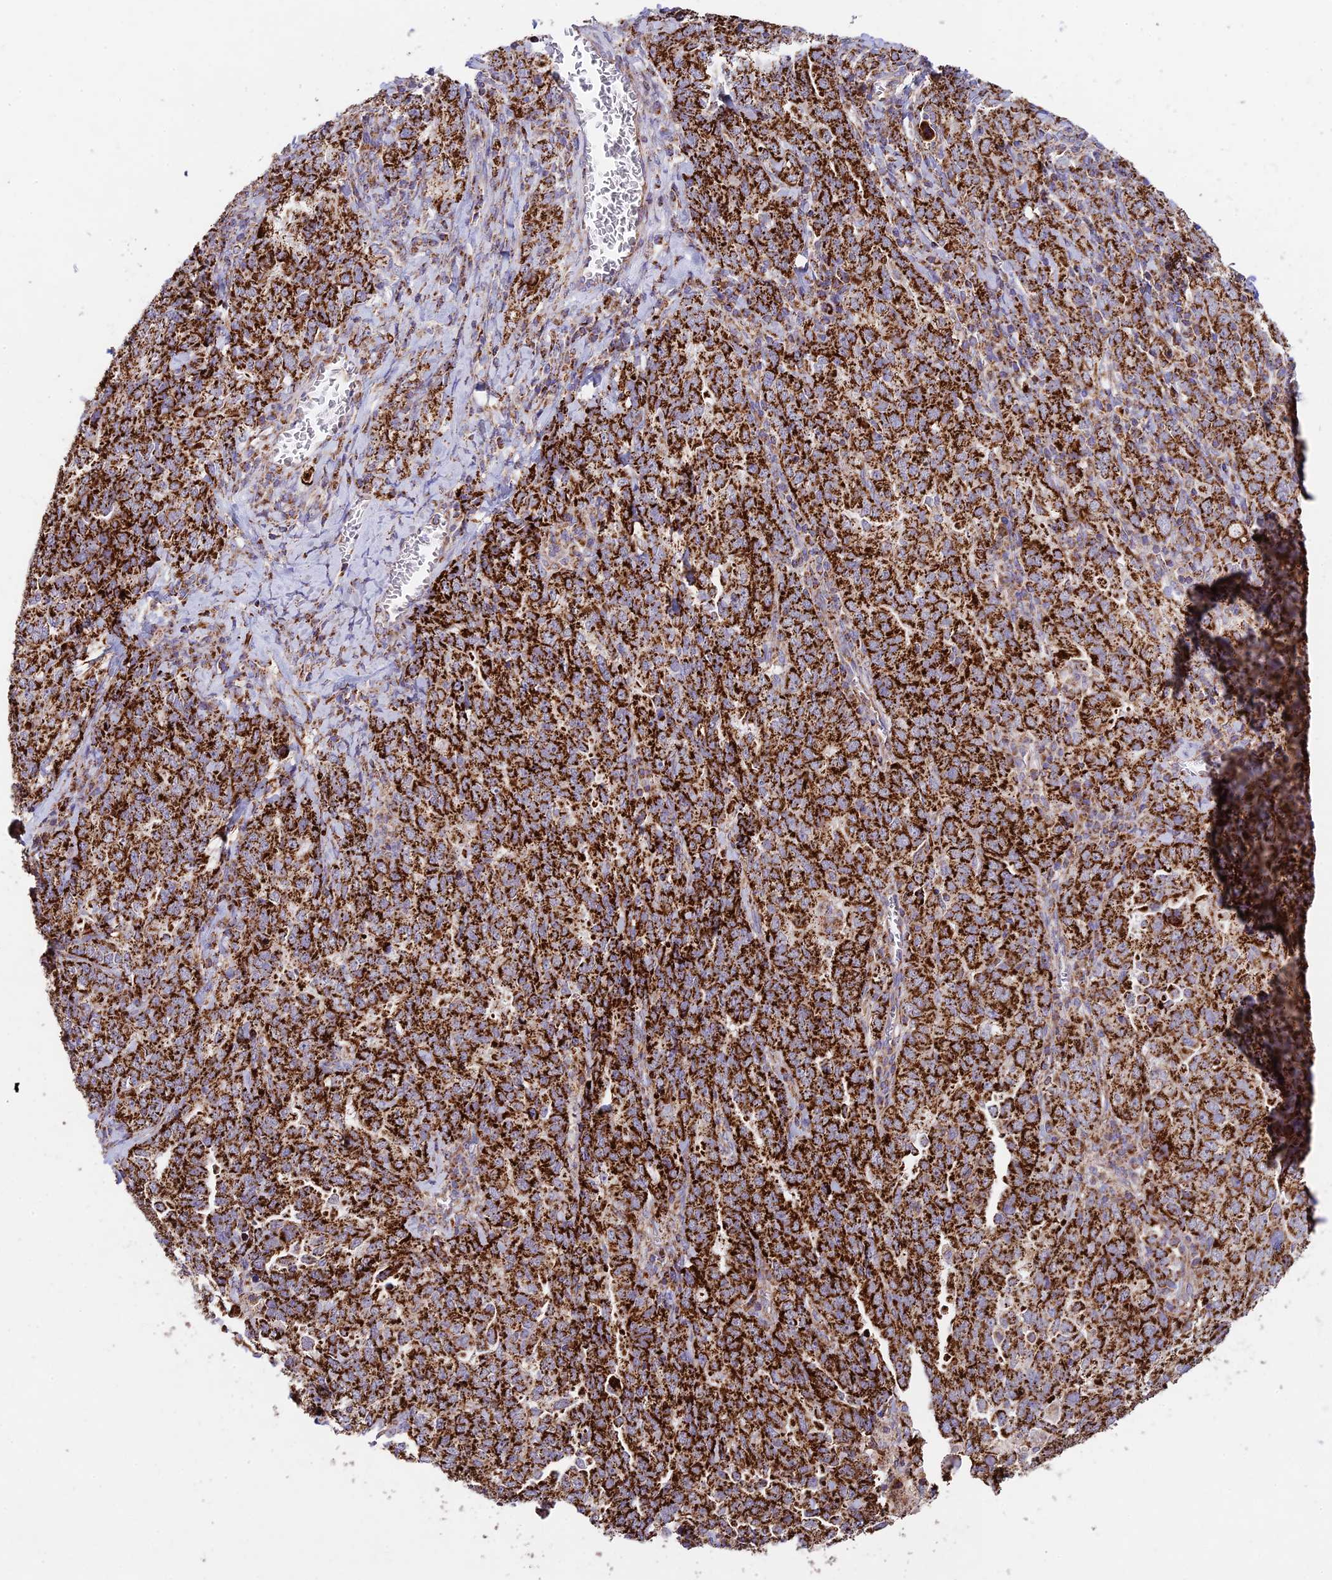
{"staining": {"intensity": "strong", "quantity": ">75%", "location": "cytoplasmic/membranous"}, "tissue": "ovarian cancer", "cell_type": "Tumor cells", "image_type": "cancer", "snomed": [{"axis": "morphology", "description": "Carcinoma, endometroid"}, {"axis": "topography", "description": "Ovary"}], "caption": "Ovarian cancer stained for a protein (brown) demonstrates strong cytoplasmic/membranous positive expression in about >75% of tumor cells.", "gene": "KHDC3L", "patient": {"sex": "female", "age": 62}}